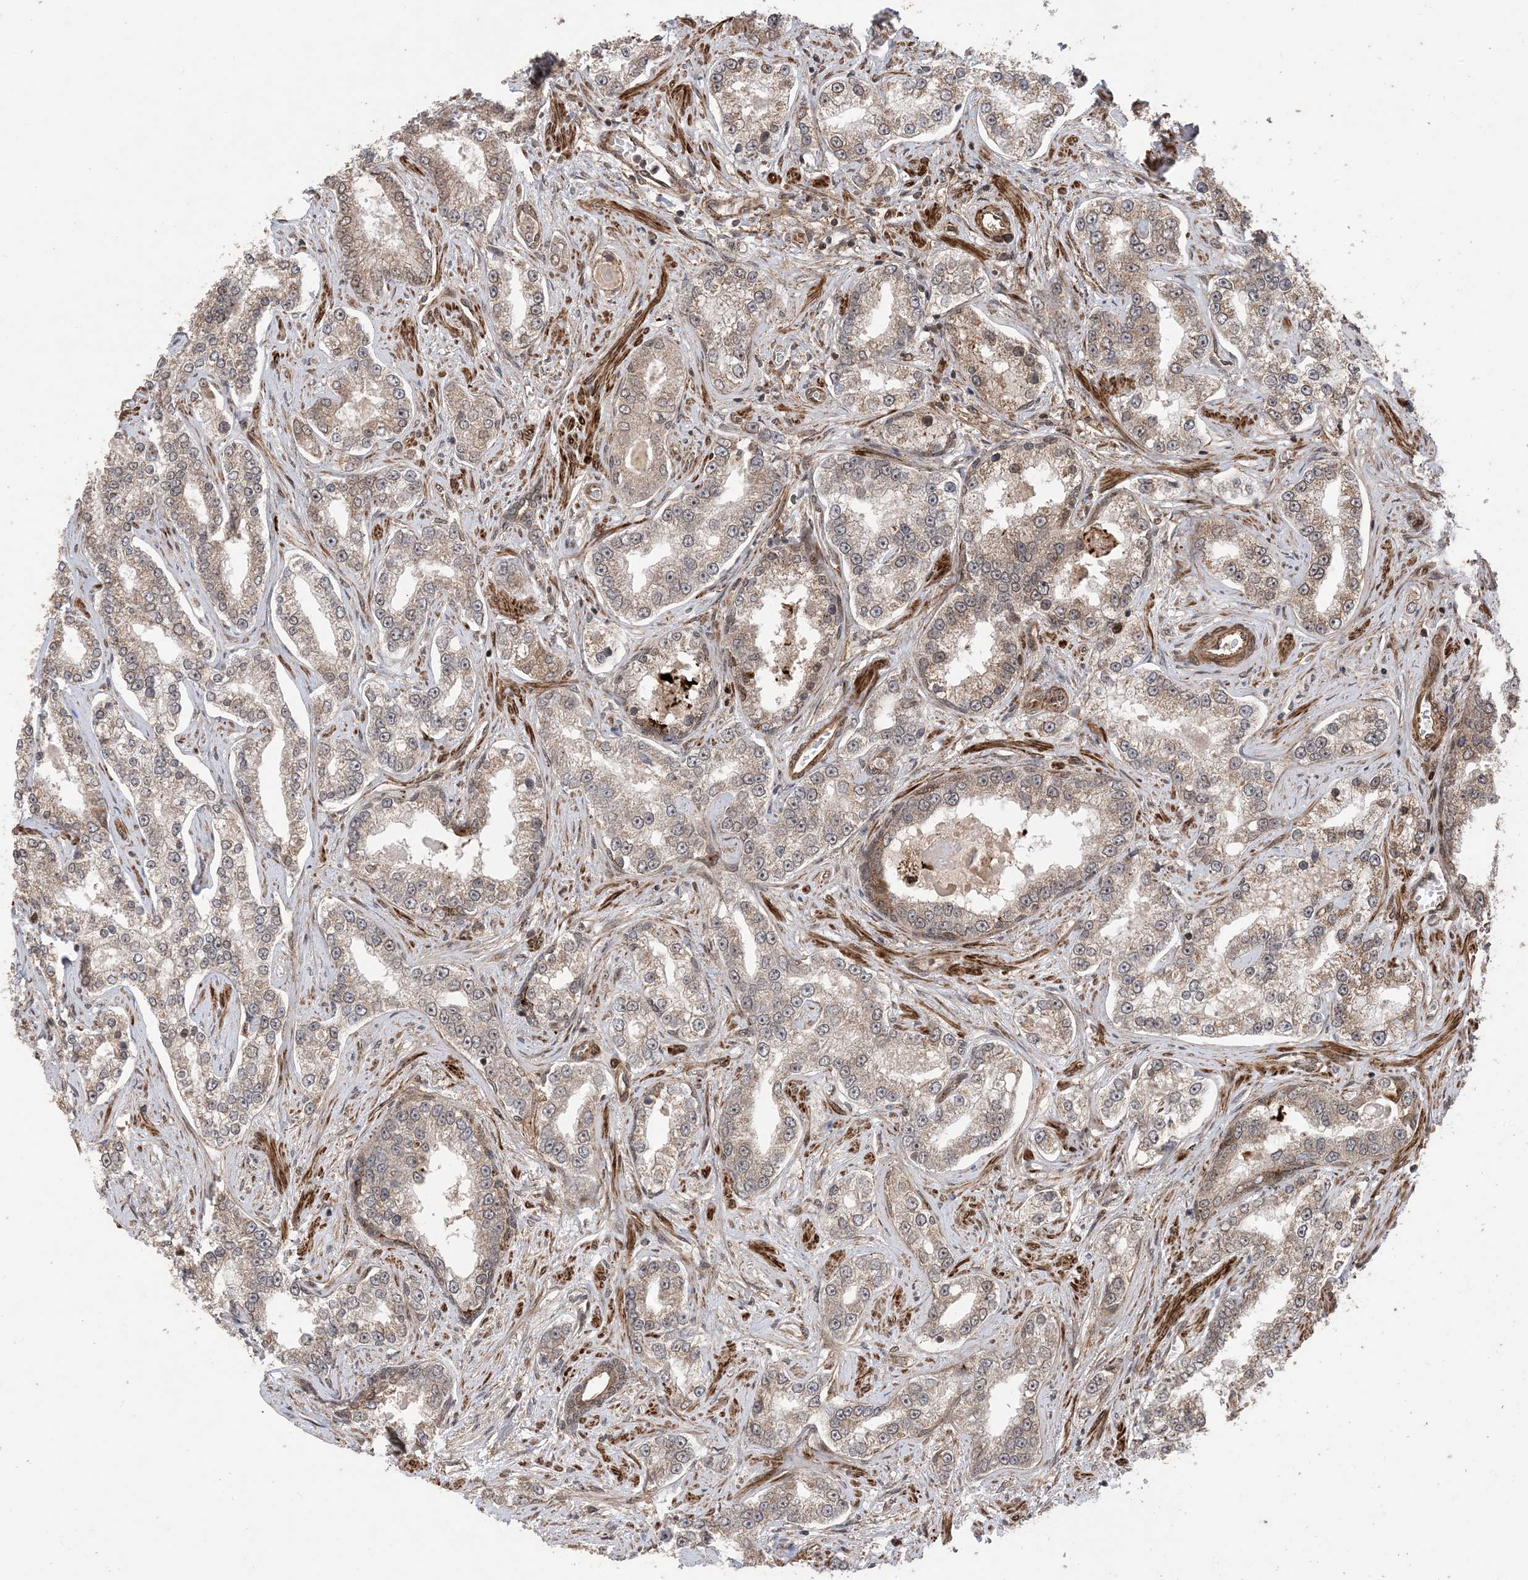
{"staining": {"intensity": "weak", "quantity": "<25%", "location": "cytoplasmic/membranous"}, "tissue": "prostate cancer", "cell_type": "Tumor cells", "image_type": "cancer", "snomed": [{"axis": "morphology", "description": "Normal tissue, NOS"}, {"axis": "morphology", "description": "Adenocarcinoma, High grade"}, {"axis": "topography", "description": "Prostate"}], "caption": "DAB (3,3'-diaminobenzidine) immunohistochemical staining of human prostate adenocarcinoma (high-grade) exhibits no significant staining in tumor cells.", "gene": "ZNF511", "patient": {"sex": "male", "age": 83}}